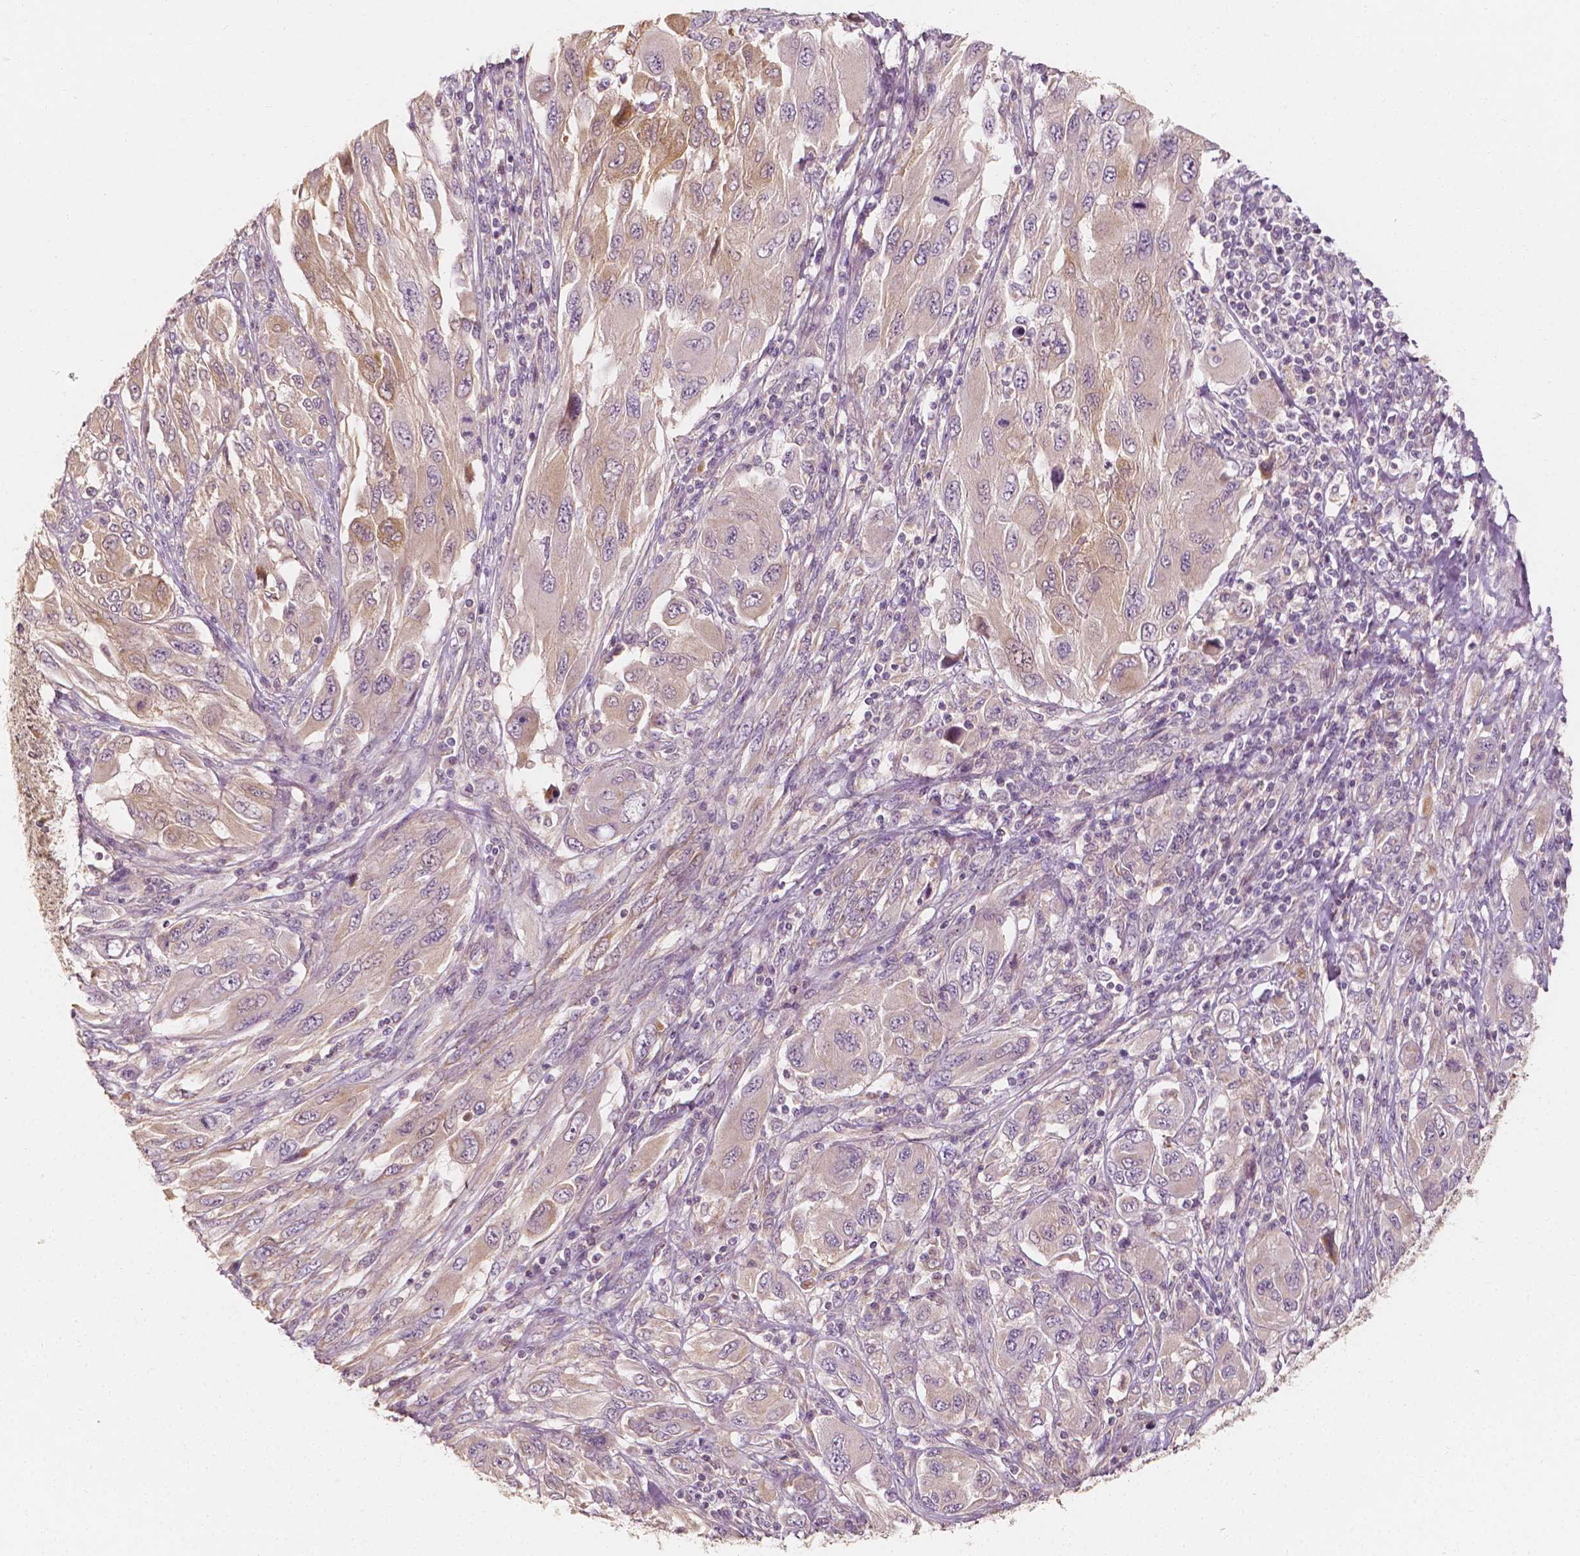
{"staining": {"intensity": "moderate", "quantity": "<25%", "location": "cytoplasmic/membranous"}, "tissue": "melanoma", "cell_type": "Tumor cells", "image_type": "cancer", "snomed": [{"axis": "morphology", "description": "Malignant melanoma, NOS"}, {"axis": "topography", "description": "Skin"}], "caption": "There is low levels of moderate cytoplasmic/membranous positivity in tumor cells of melanoma, as demonstrated by immunohistochemical staining (brown color).", "gene": "SHPK", "patient": {"sex": "female", "age": 91}}